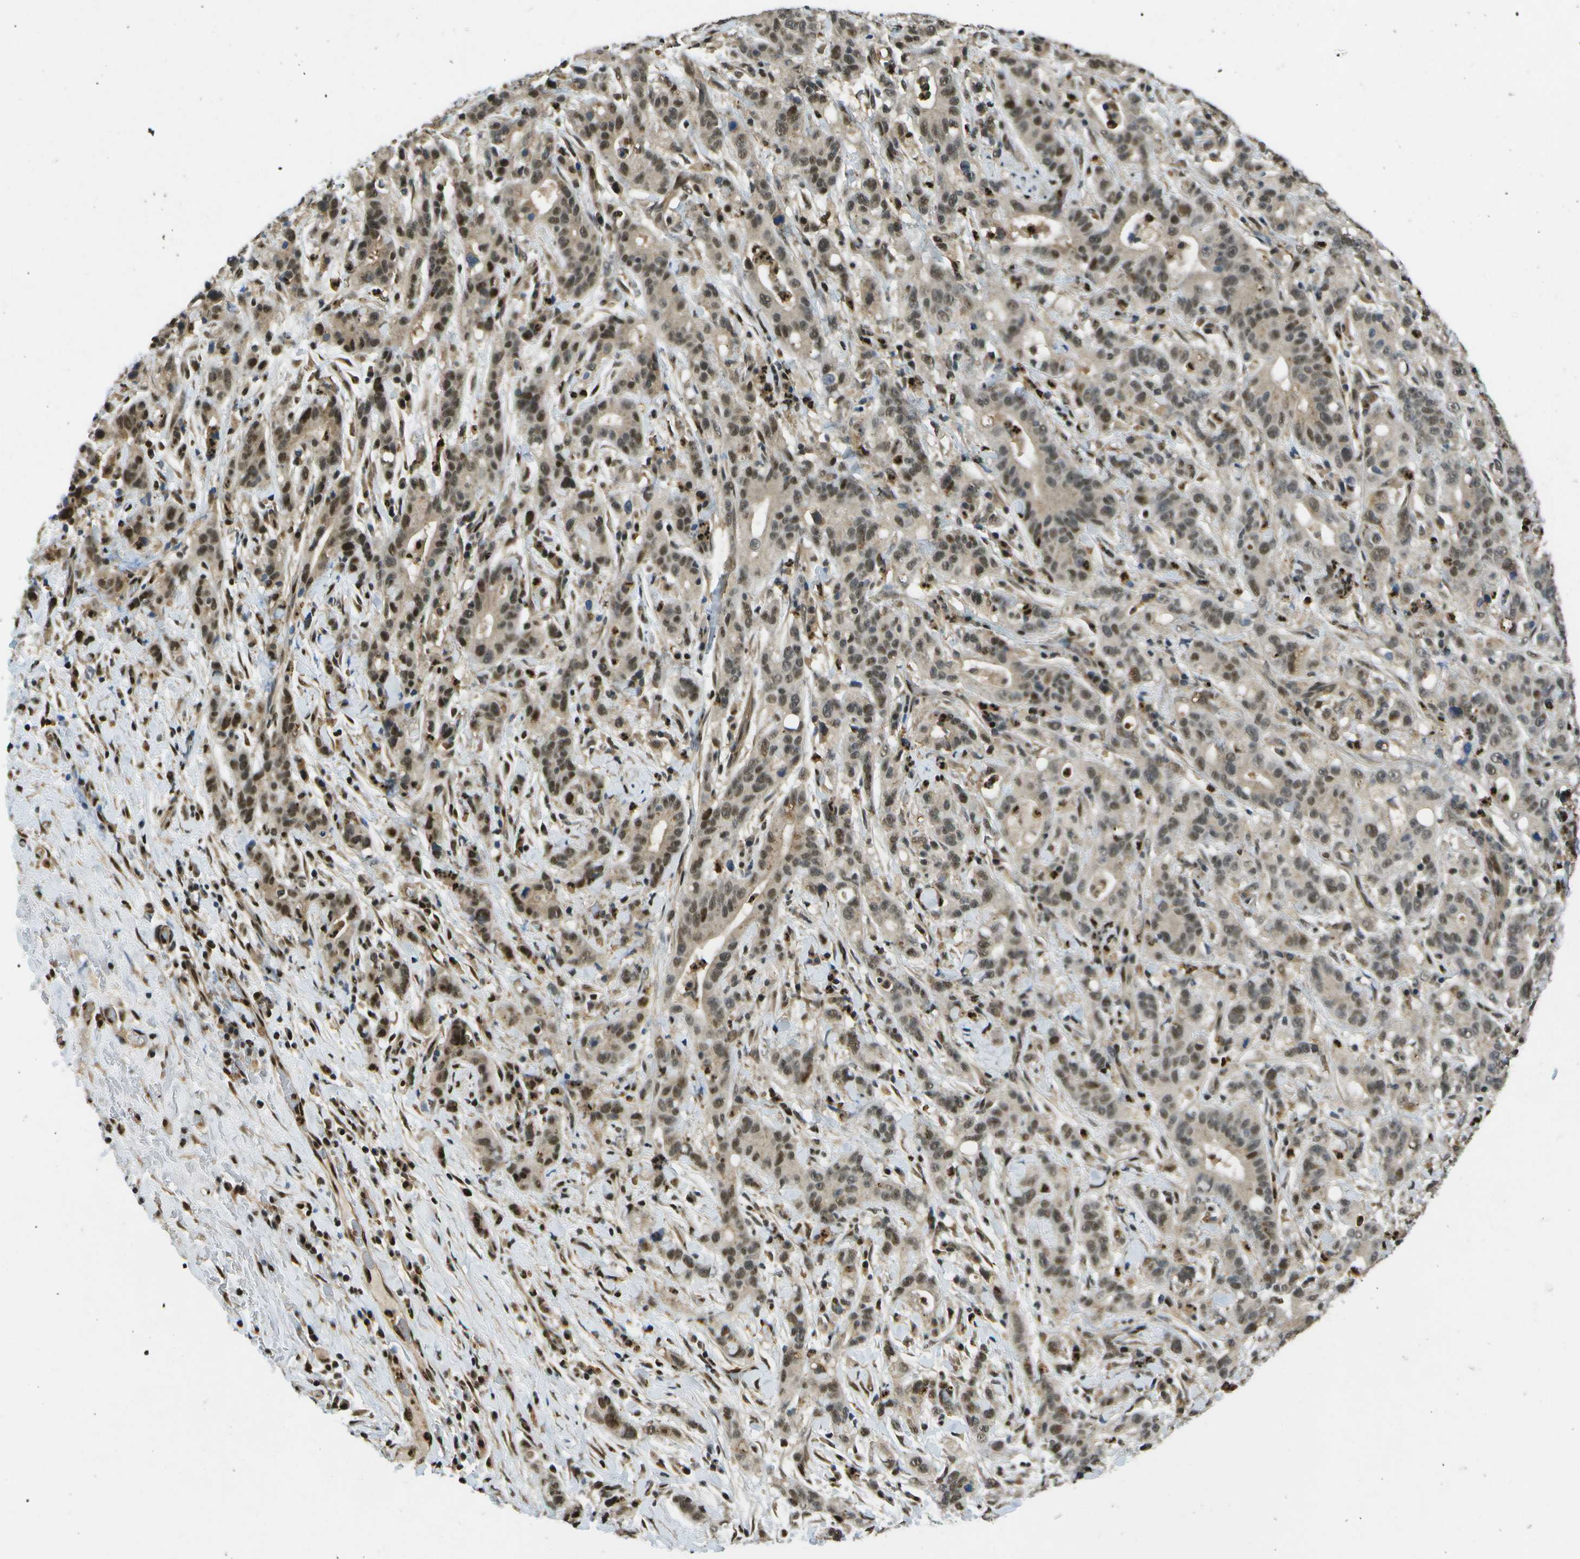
{"staining": {"intensity": "moderate", "quantity": "25%-75%", "location": "cytoplasmic/membranous,nuclear"}, "tissue": "liver cancer", "cell_type": "Tumor cells", "image_type": "cancer", "snomed": [{"axis": "morphology", "description": "Cholangiocarcinoma"}, {"axis": "topography", "description": "Liver"}], "caption": "Immunohistochemistry (IHC) histopathology image of liver cancer (cholangiocarcinoma) stained for a protein (brown), which exhibits medium levels of moderate cytoplasmic/membranous and nuclear expression in about 25%-75% of tumor cells.", "gene": "GANC", "patient": {"sex": "female", "age": 38}}